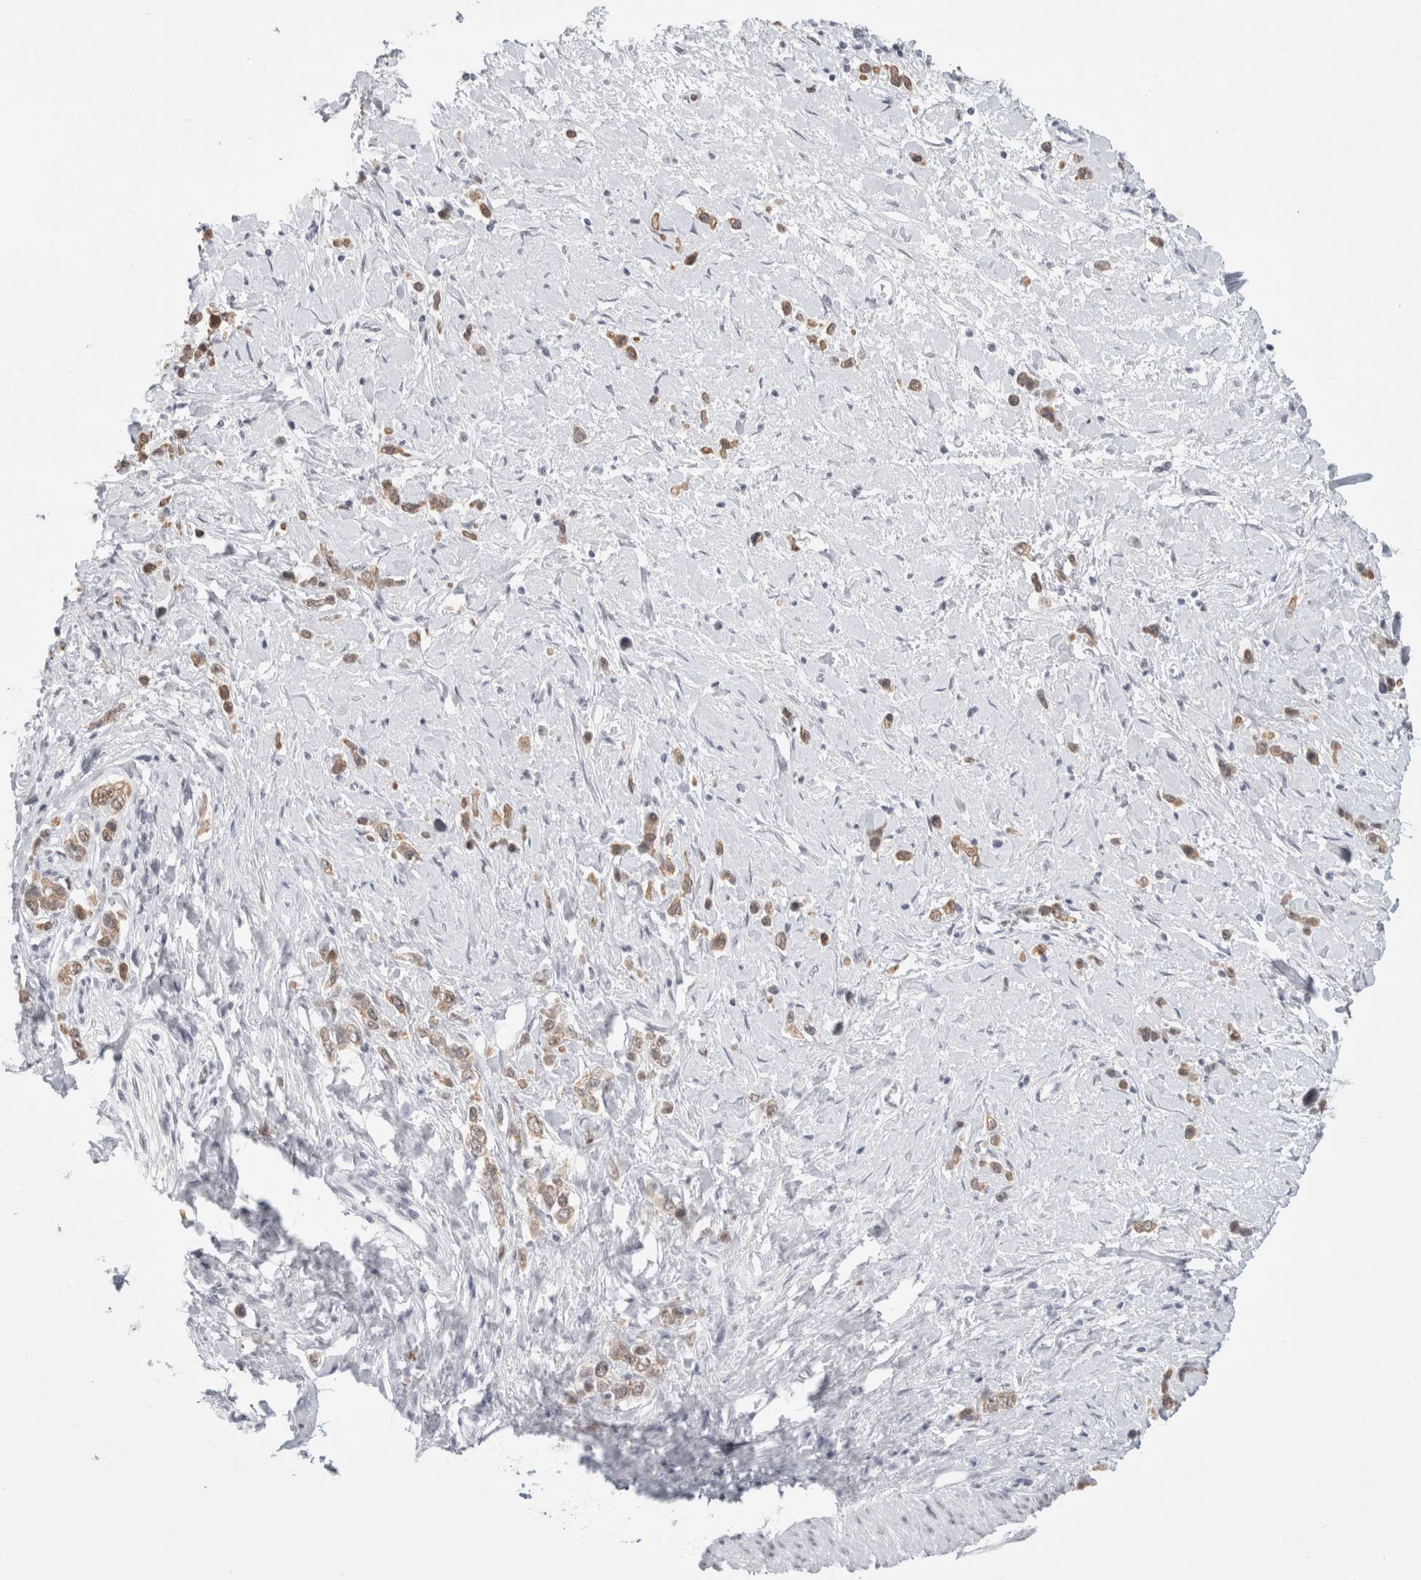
{"staining": {"intensity": "moderate", "quantity": ">75%", "location": "cytoplasmic/membranous"}, "tissue": "stomach cancer", "cell_type": "Tumor cells", "image_type": "cancer", "snomed": [{"axis": "morphology", "description": "Adenocarcinoma, NOS"}, {"axis": "topography", "description": "Stomach"}], "caption": "Tumor cells exhibit medium levels of moderate cytoplasmic/membranous positivity in about >75% of cells in adenocarcinoma (stomach). Using DAB (3,3'-diaminobenzidine) (brown) and hematoxylin (blue) stains, captured at high magnification using brightfield microscopy.", "gene": "SMARCC1", "patient": {"sex": "female", "age": 65}}